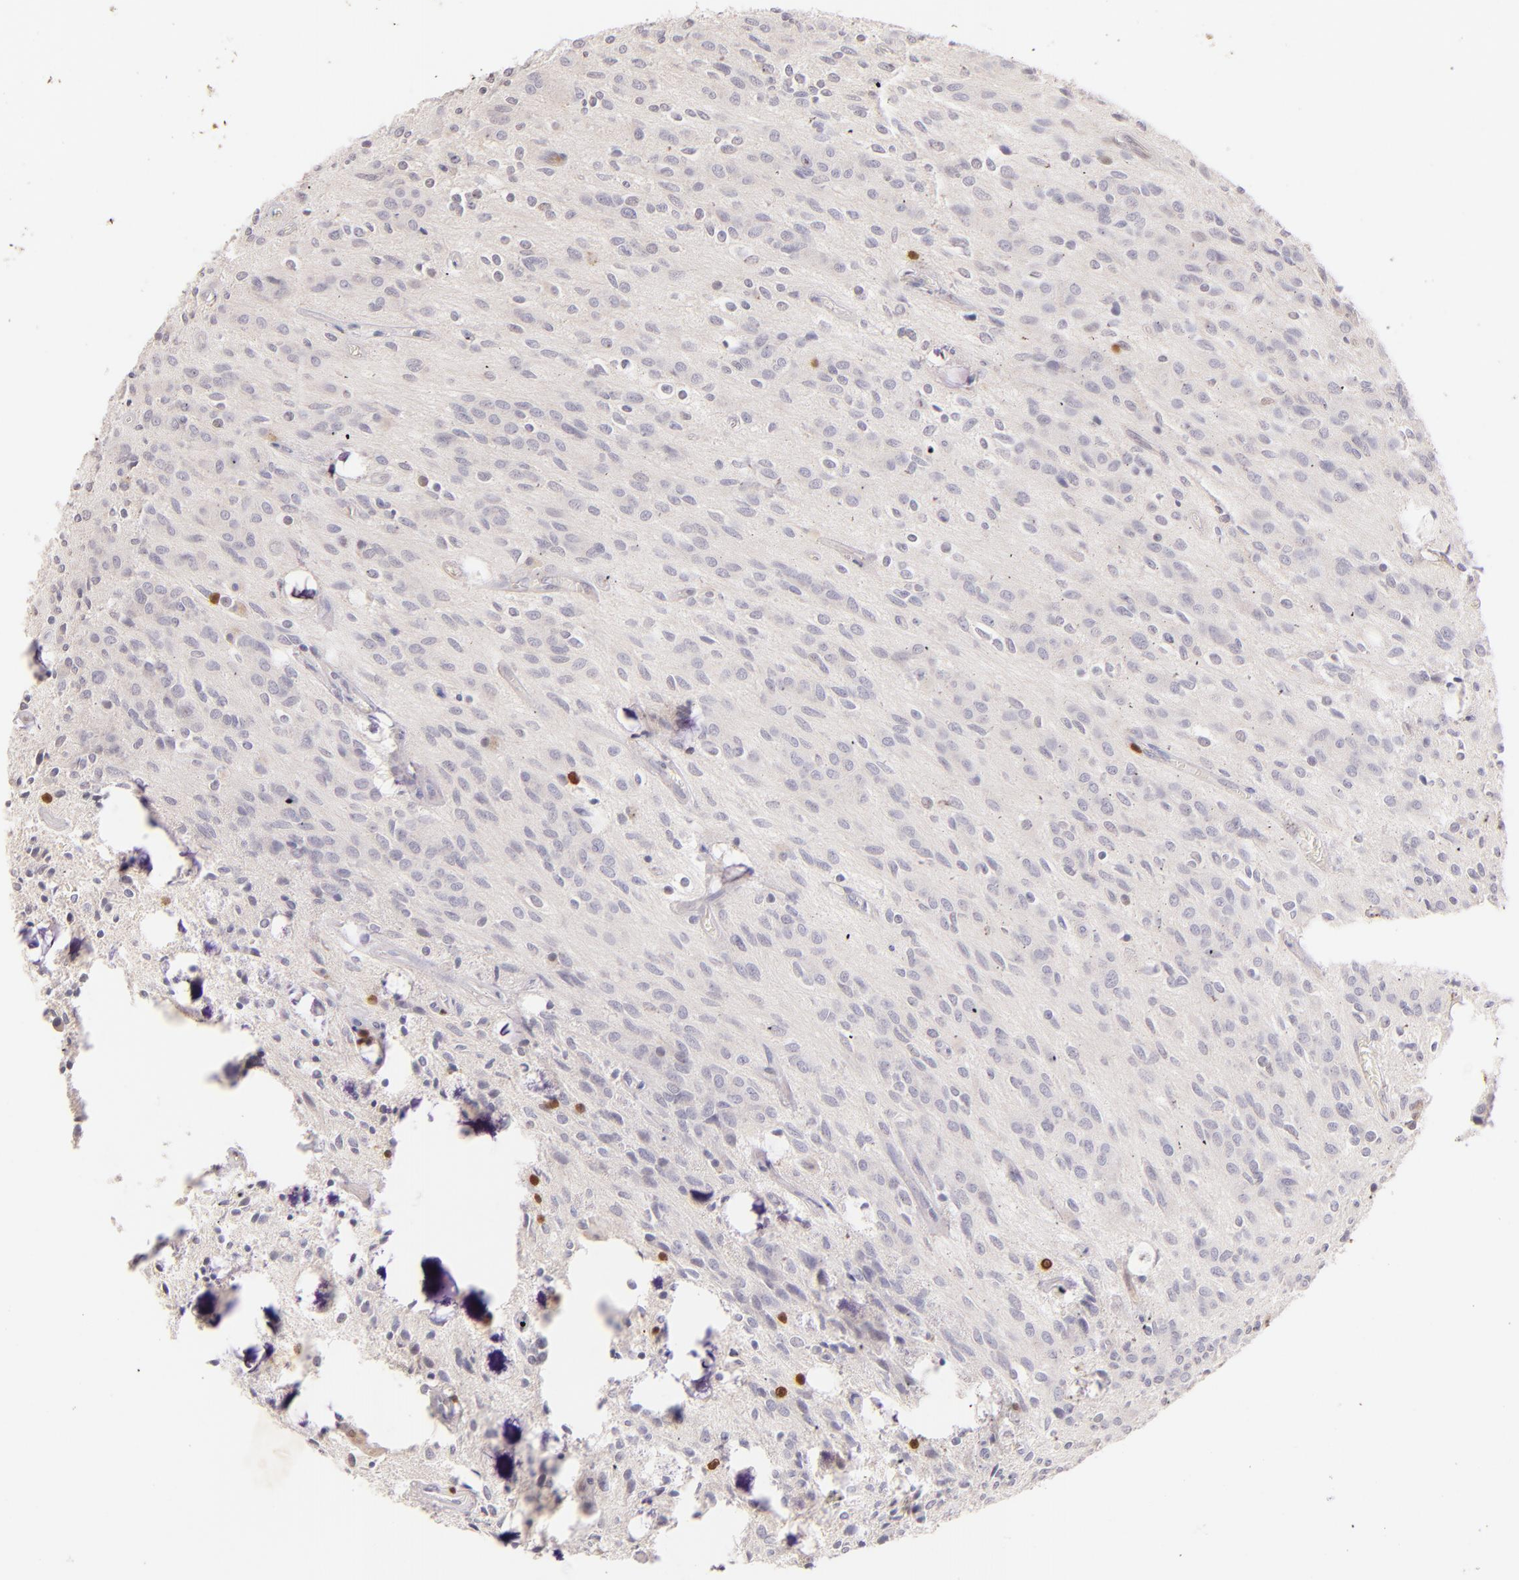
{"staining": {"intensity": "negative", "quantity": "none", "location": "none"}, "tissue": "glioma", "cell_type": "Tumor cells", "image_type": "cancer", "snomed": [{"axis": "morphology", "description": "Glioma, malignant, Low grade"}, {"axis": "topography", "description": "Brain"}], "caption": "High magnification brightfield microscopy of low-grade glioma (malignant) stained with DAB (brown) and counterstained with hematoxylin (blue): tumor cells show no significant expression.", "gene": "ZAP70", "patient": {"sex": "female", "age": 15}}